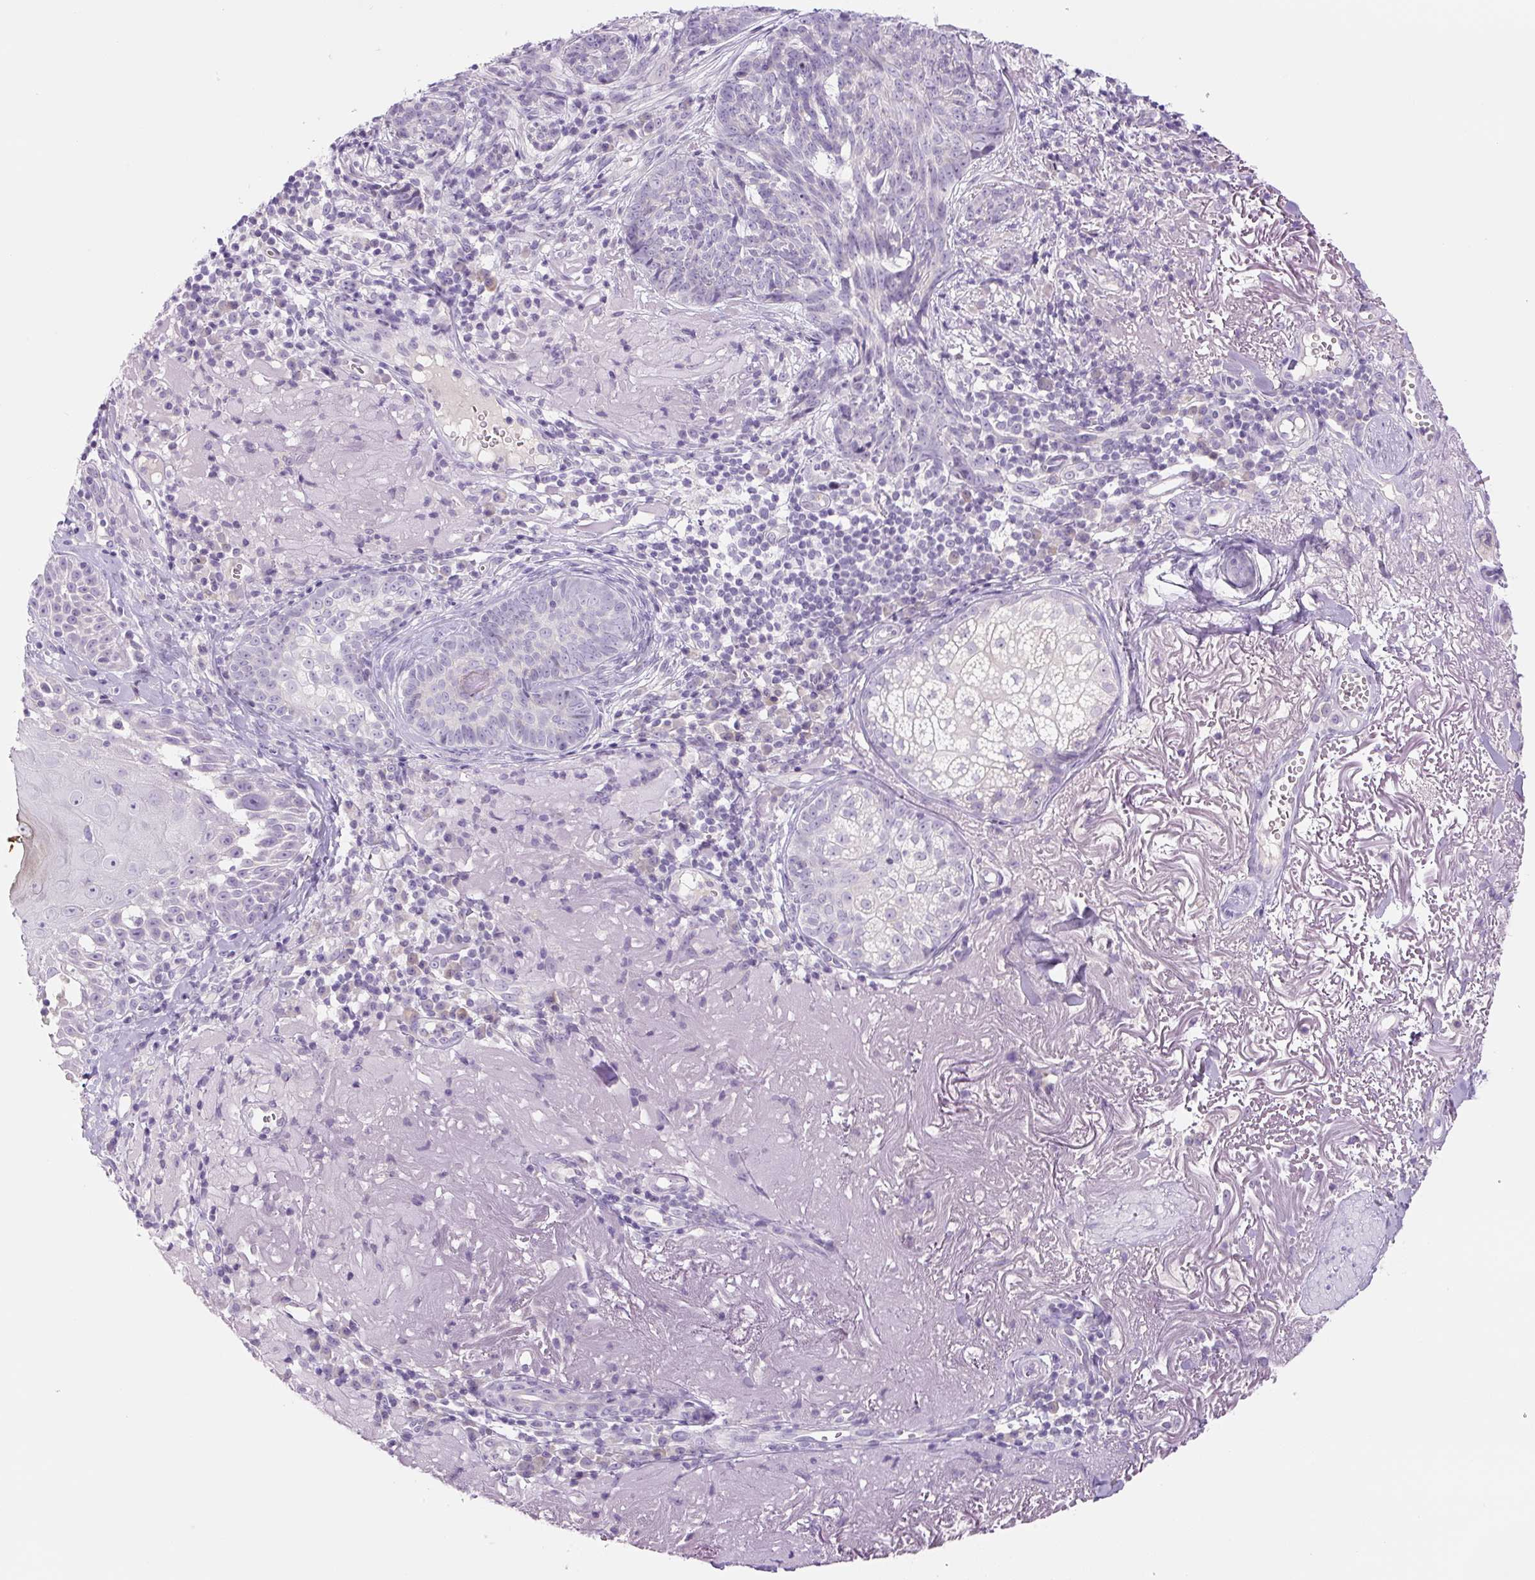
{"staining": {"intensity": "negative", "quantity": "none", "location": "none"}, "tissue": "skin cancer", "cell_type": "Tumor cells", "image_type": "cancer", "snomed": [{"axis": "morphology", "description": "Basal cell carcinoma"}, {"axis": "topography", "description": "Skin"}, {"axis": "topography", "description": "Skin of face"}], "caption": "DAB immunohistochemical staining of skin cancer reveals no significant expression in tumor cells.", "gene": "YIF1B", "patient": {"sex": "female", "age": 95}}